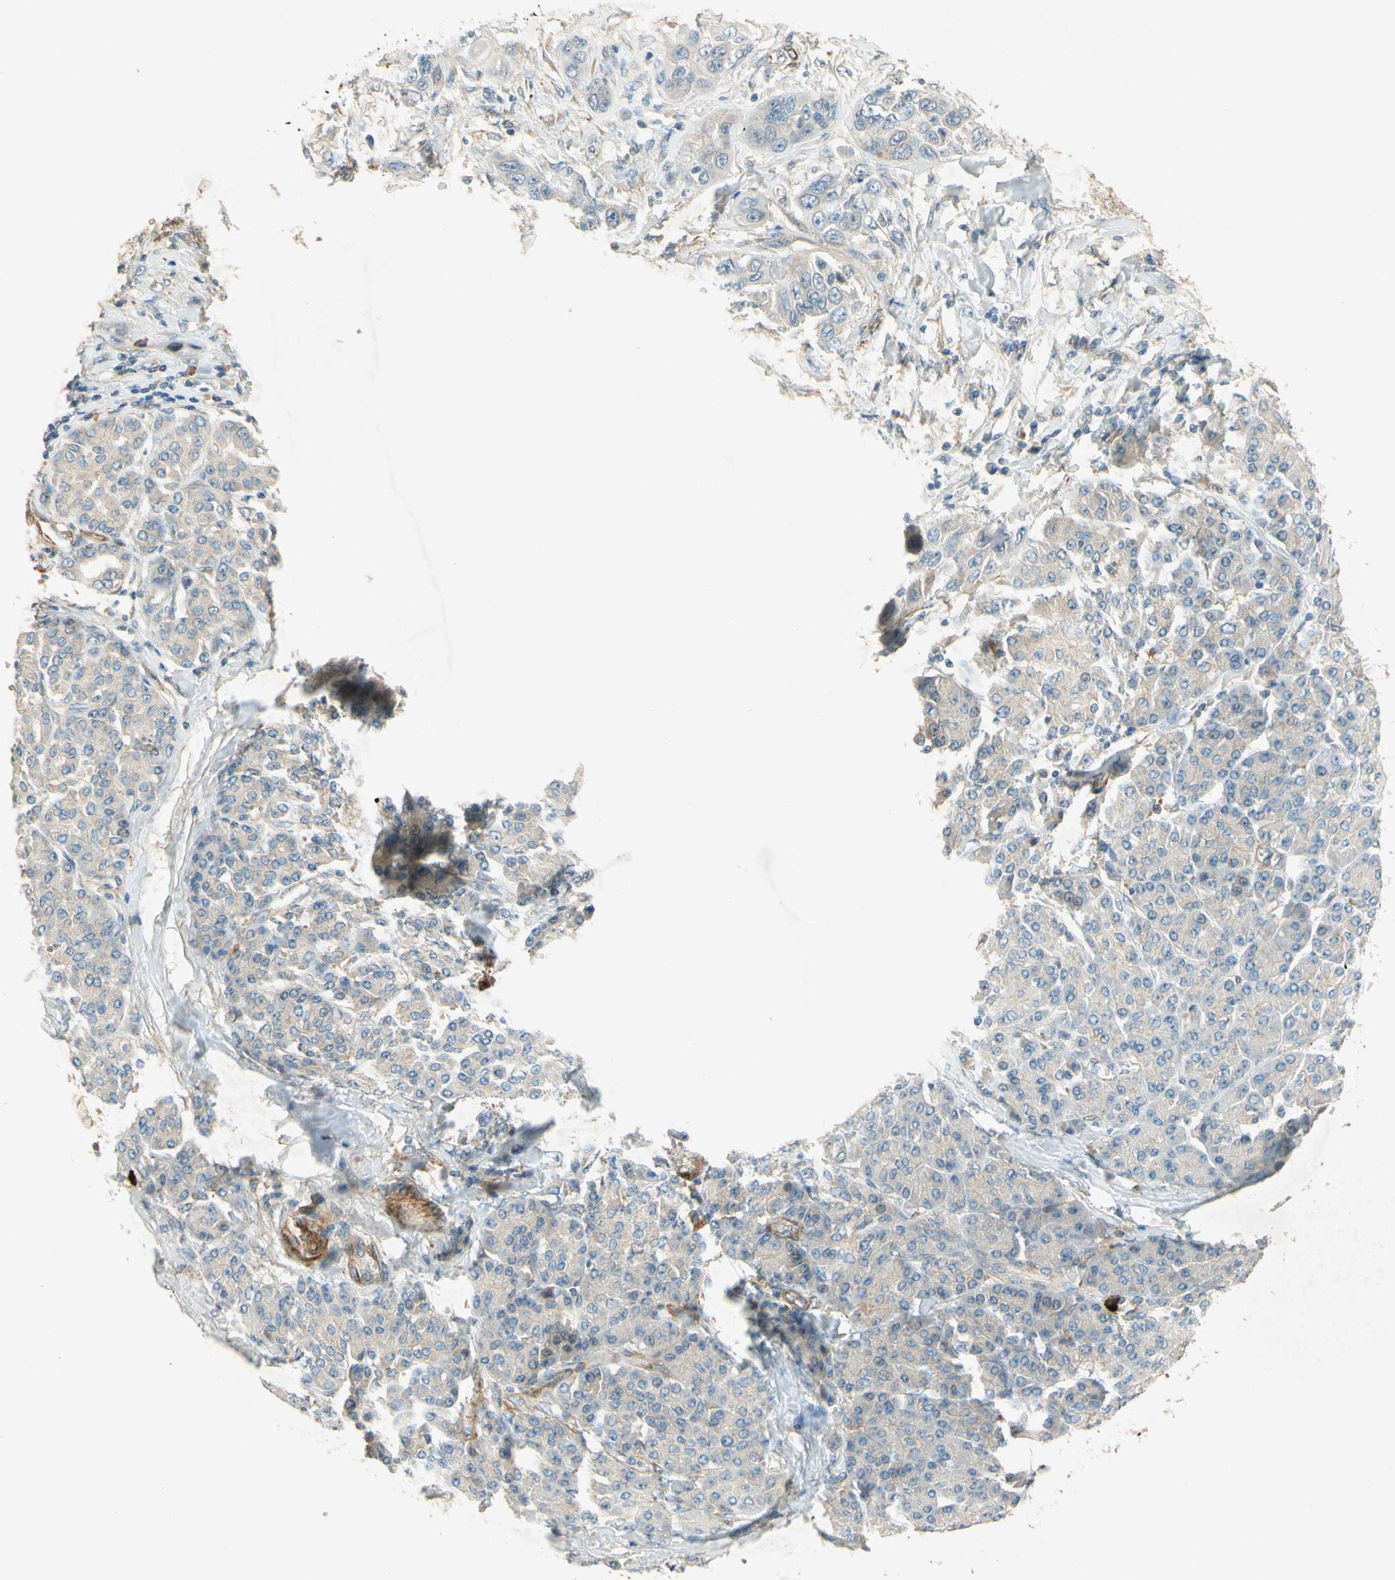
{"staining": {"intensity": "weak", "quantity": "25%-75%", "location": "cytoplasmic/membranous"}, "tissue": "pancreatic cancer", "cell_type": "Tumor cells", "image_type": "cancer", "snomed": [{"axis": "morphology", "description": "Adenocarcinoma, NOS"}, {"axis": "topography", "description": "Pancreas"}], "caption": "Immunohistochemistry (DAB (3,3'-diaminobenzidine)) staining of human pancreatic cancer shows weak cytoplasmic/membranous protein staining in approximately 25%-75% of tumor cells.", "gene": "ADAM17", "patient": {"sex": "female", "age": 70}}